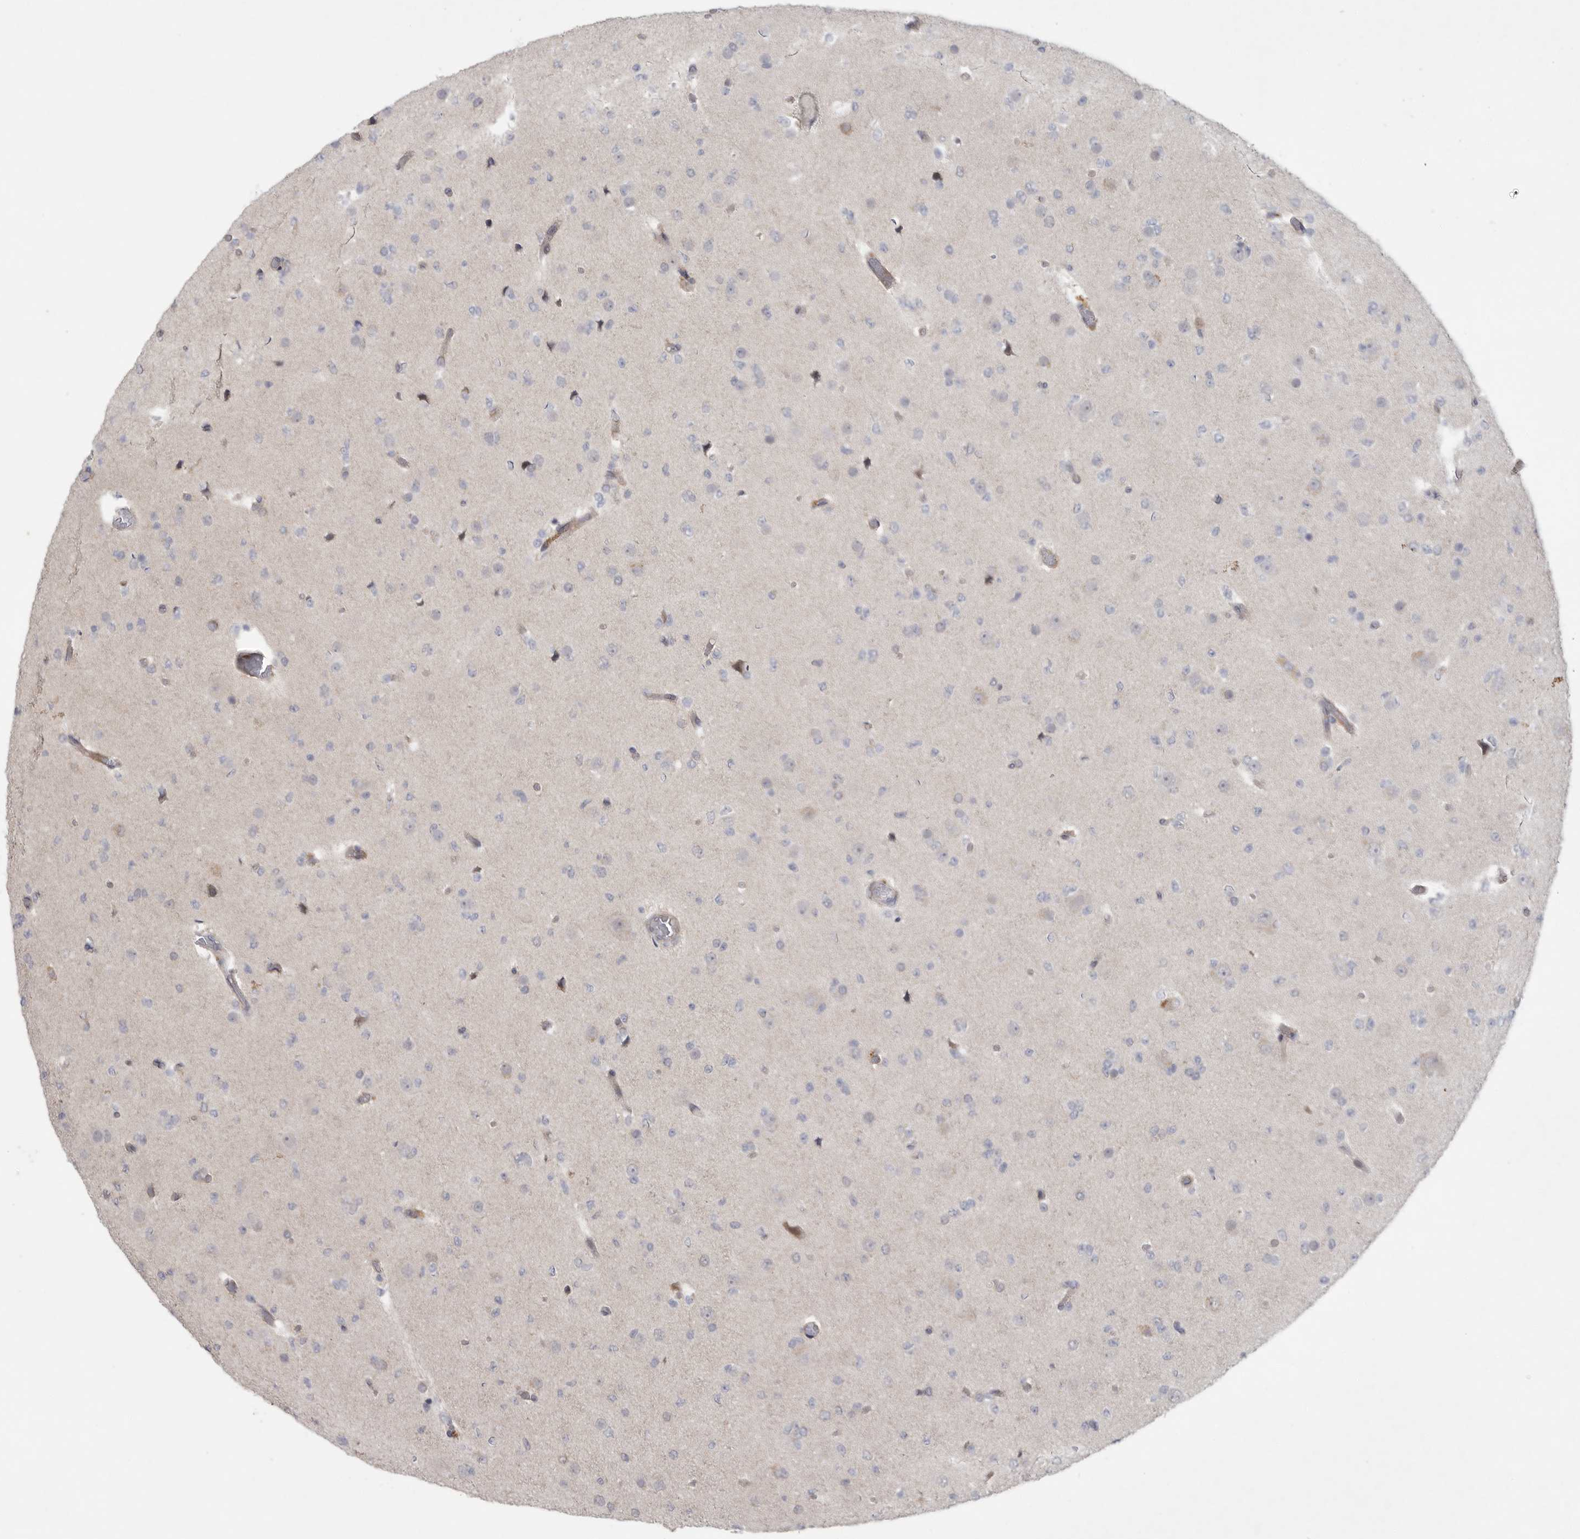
{"staining": {"intensity": "negative", "quantity": "none", "location": "none"}, "tissue": "glioma", "cell_type": "Tumor cells", "image_type": "cancer", "snomed": [{"axis": "morphology", "description": "Glioma, malignant, Low grade"}, {"axis": "topography", "description": "Brain"}], "caption": "Immunohistochemistry of glioma exhibits no positivity in tumor cells.", "gene": "FBXO43", "patient": {"sex": "female", "age": 22}}